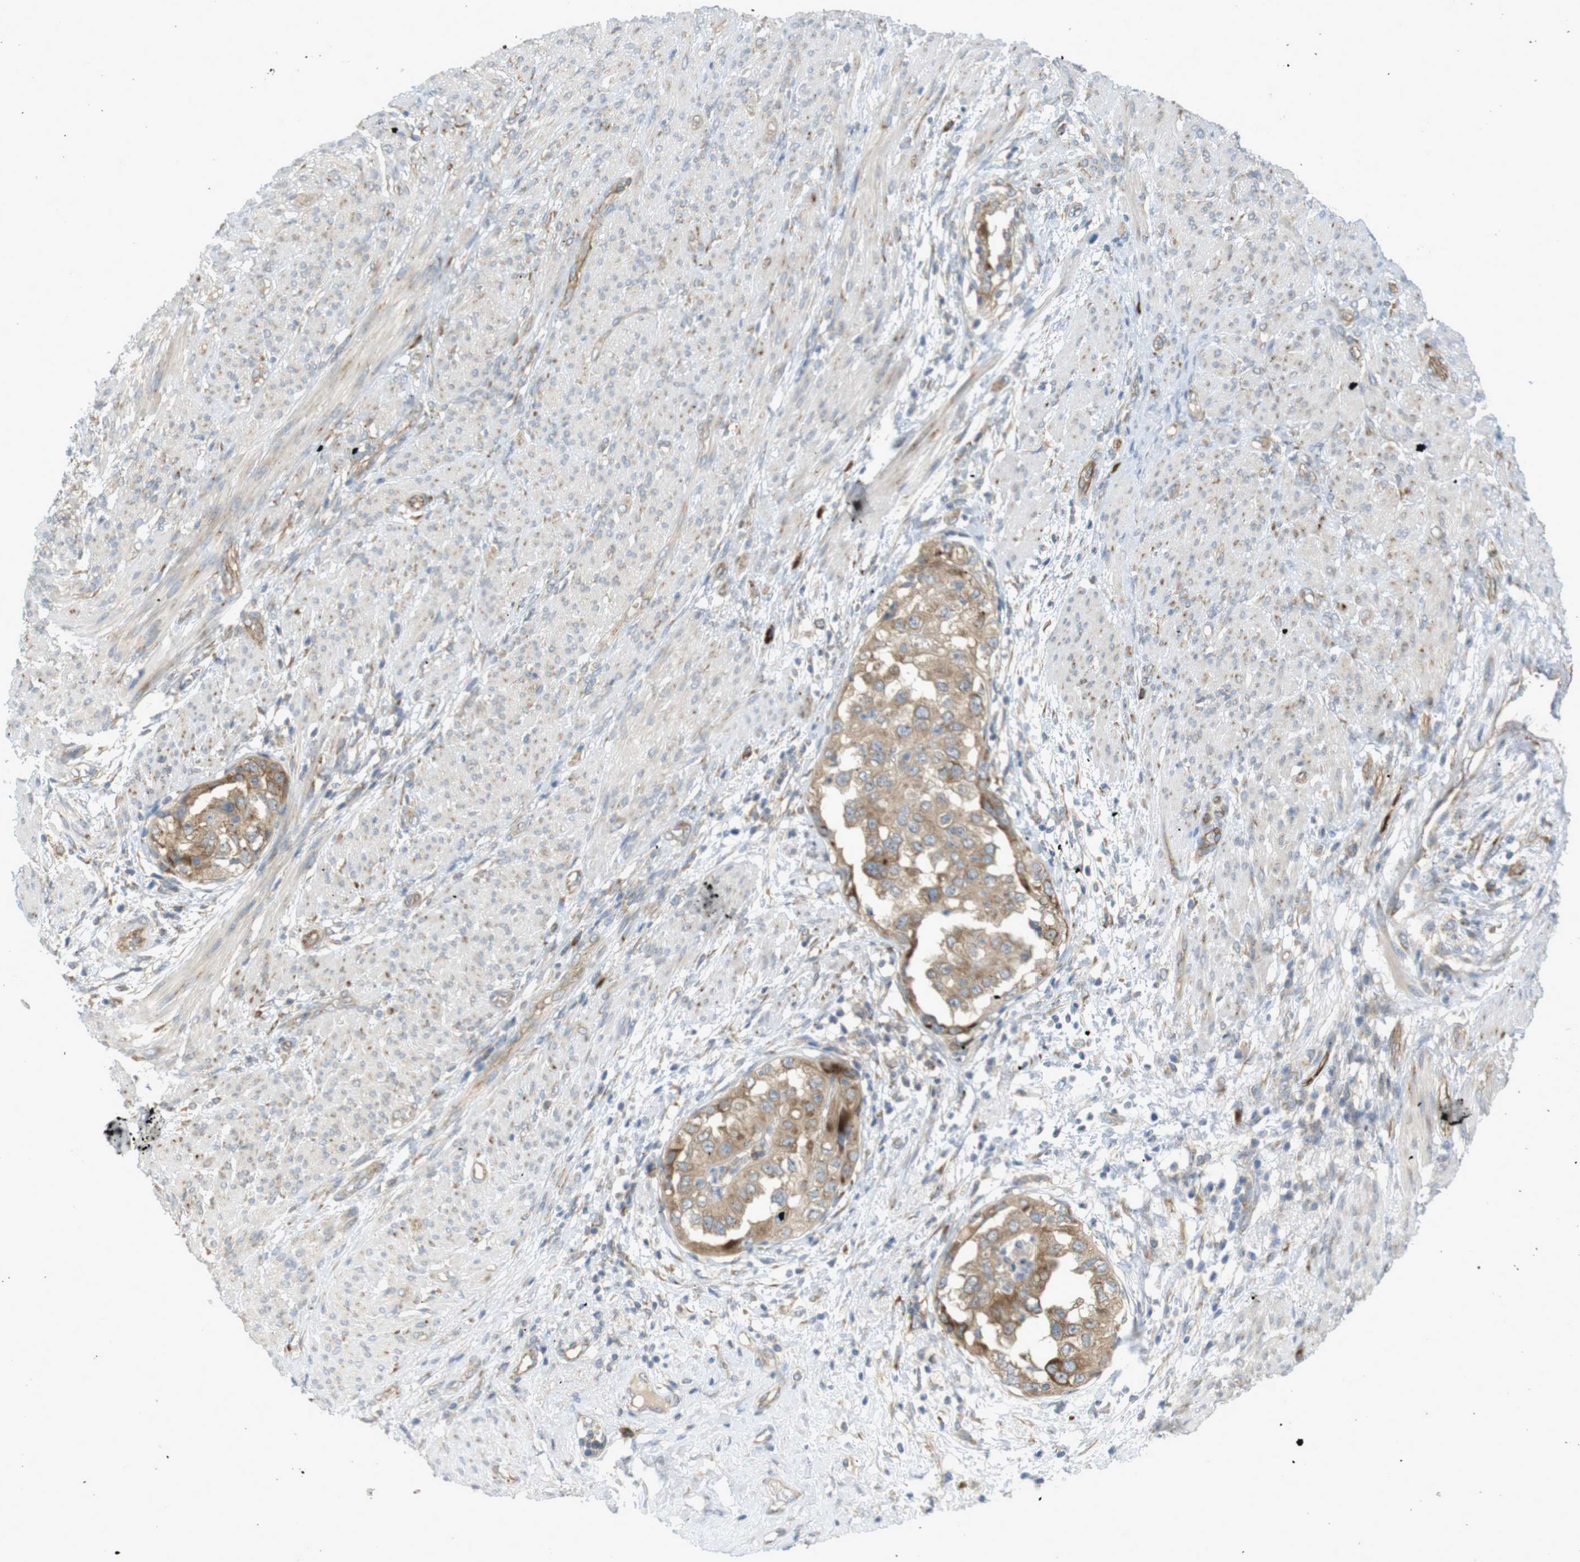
{"staining": {"intensity": "moderate", "quantity": ">75%", "location": "cytoplasmic/membranous"}, "tissue": "endometrial cancer", "cell_type": "Tumor cells", "image_type": "cancer", "snomed": [{"axis": "morphology", "description": "Adenocarcinoma, NOS"}, {"axis": "topography", "description": "Endometrium"}], "caption": "Protein staining by immunohistochemistry displays moderate cytoplasmic/membranous expression in approximately >75% of tumor cells in endometrial adenocarcinoma.", "gene": "GJC3", "patient": {"sex": "female", "age": 85}}